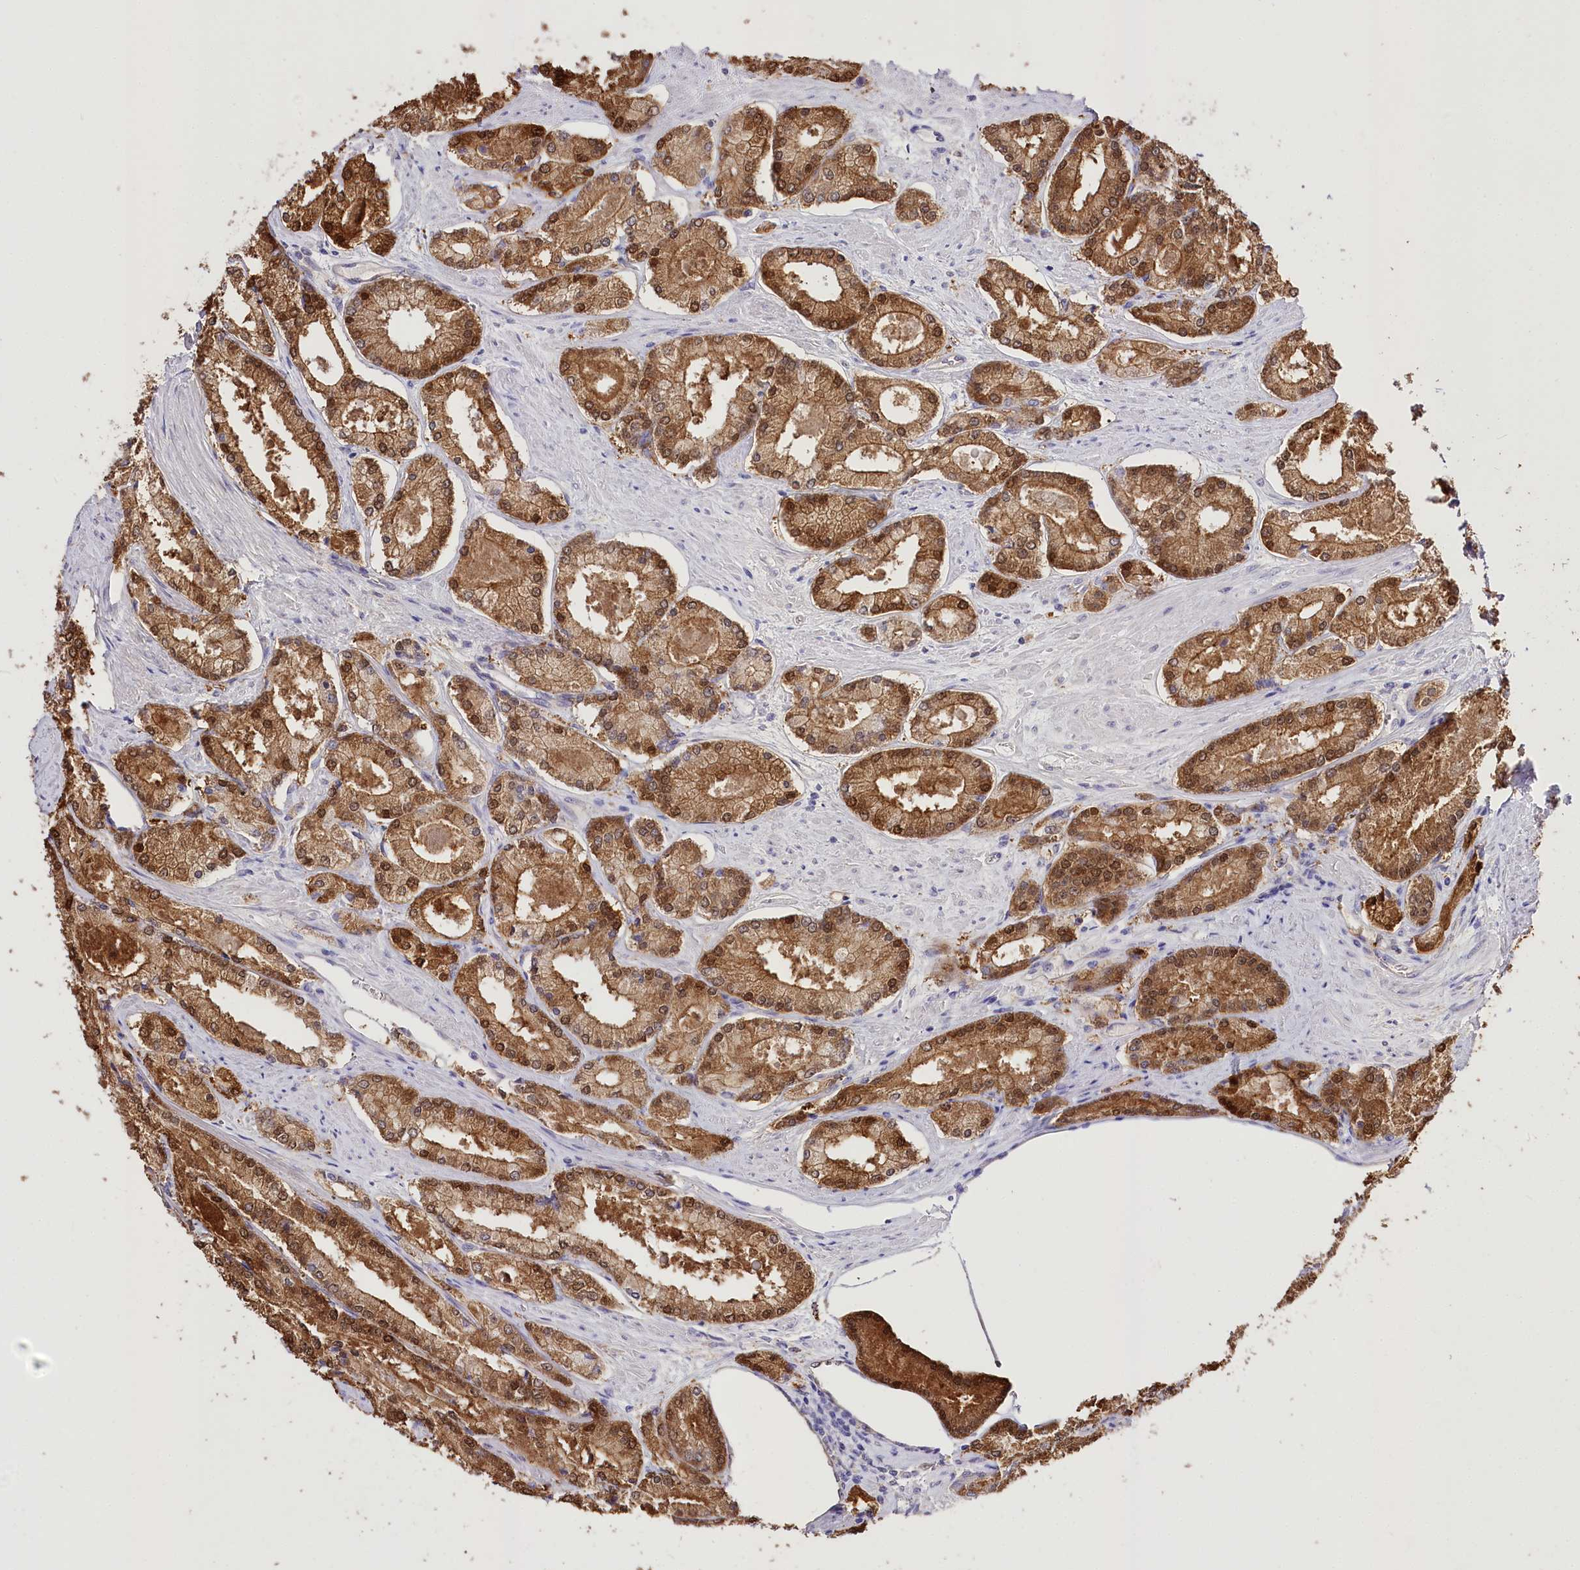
{"staining": {"intensity": "moderate", "quantity": ">75%", "location": "cytoplasmic/membranous,nuclear"}, "tissue": "prostate cancer", "cell_type": "Tumor cells", "image_type": "cancer", "snomed": [{"axis": "morphology", "description": "Adenocarcinoma, Low grade"}, {"axis": "topography", "description": "Prostate"}], "caption": "Immunohistochemical staining of human prostate cancer (adenocarcinoma (low-grade)) demonstrates moderate cytoplasmic/membranous and nuclear protein staining in approximately >75% of tumor cells. The protein of interest is shown in brown color, while the nuclei are stained blue.", "gene": "R3HDM2", "patient": {"sex": "male", "age": 74}}